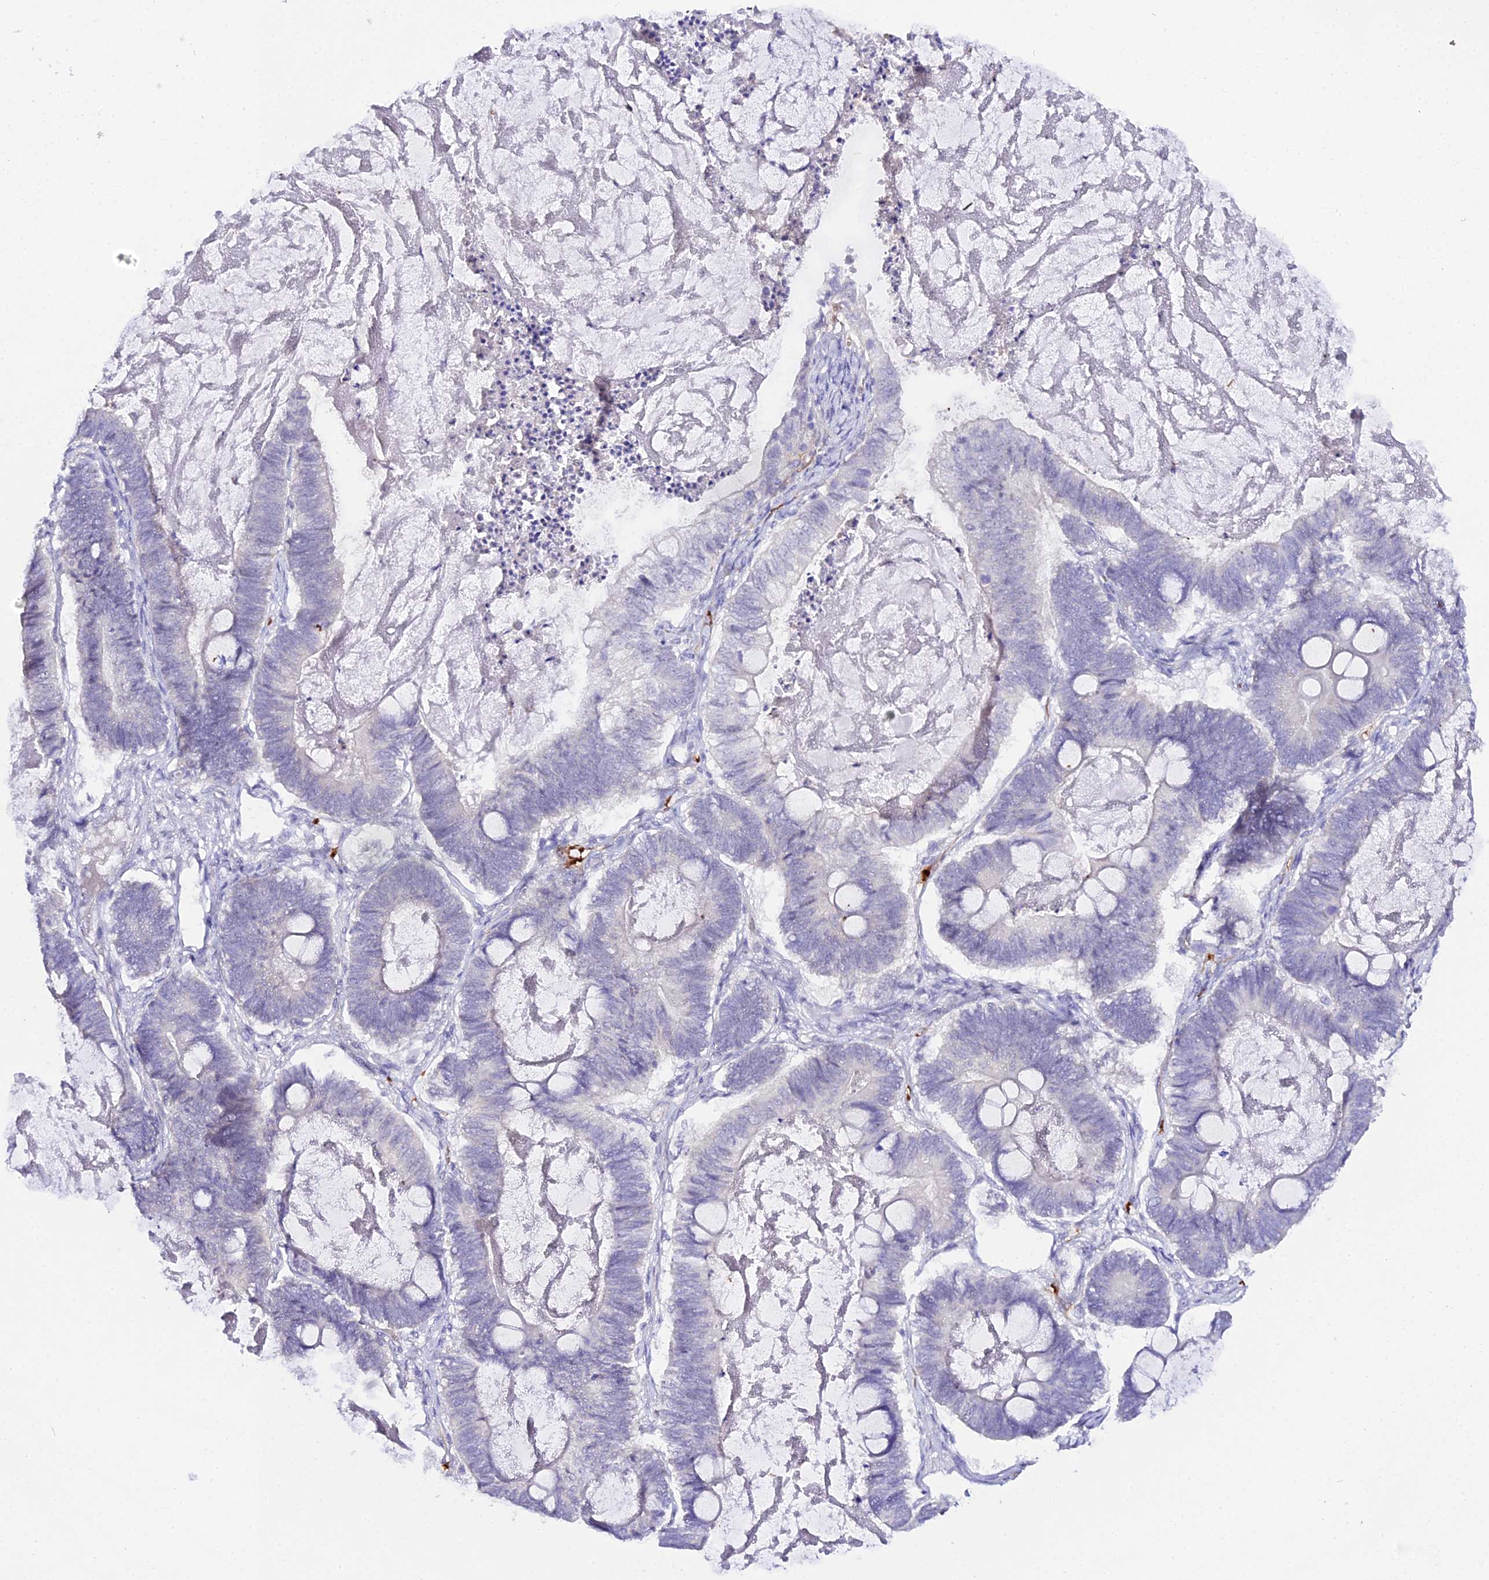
{"staining": {"intensity": "negative", "quantity": "none", "location": "none"}, "tissue": "ovarian cancer", "cell_type": "Tumor cells", "image_type": "cancer", "snomed": [{"axis": "morphology", "description": "Cystadenocarcinoma, mucinous, NOS"}, {"axis": "topography", "description": "Ovary"}], "caption": "A photomicrograph of human ovarian cancer (mucinous cystadenocarcinoma) is negative for staining in tumor cells.", "gene": "CFAP45", "patient": {"sex": "female", "age": 61}}